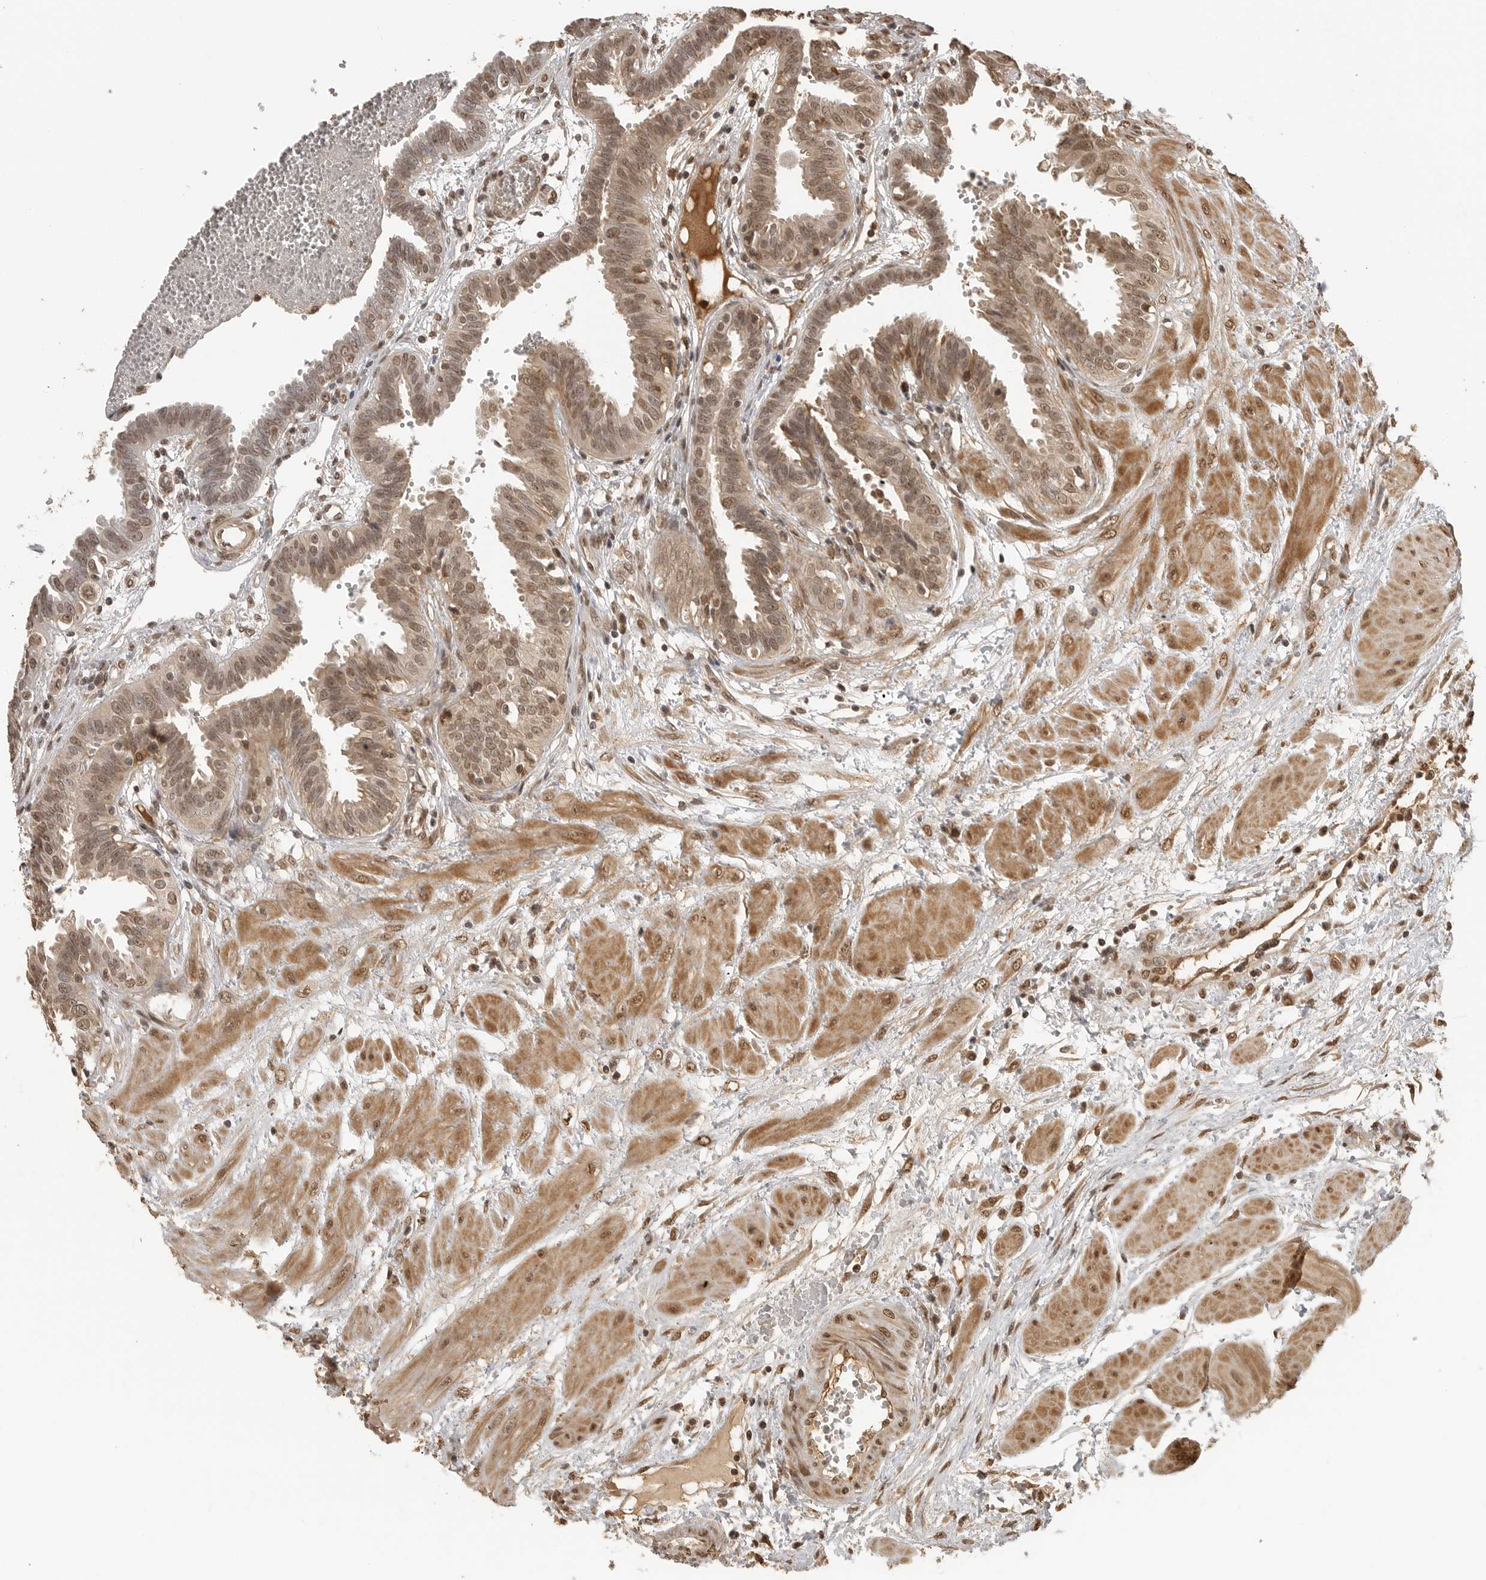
{"staining": {"intensity": "weak", "quantity": ">75%", "location": "nuclear"}, "tissue": "fallopian tube", "cell_type": "Glandular cells", "image_type": "normal", "snomed": [{"axis": "morphology", "description": "Normal tissue, NOS"}, {"axis": "topography", "description": "Fallopian tube"}, {"axis": "topography", "description": "Placenta"}], "caption": "Immunohistochemistry (IHC) of unremarkable fallopian tube exhibits low levels of weak nuclear positivity in about >75% of glandular cells. (DAB (3,3'-diaminobenzidine) IHC with brightfield microscopy, high magnification).", "gene": "CLOCK", "patient": {"sex": "female", "age": 32}}